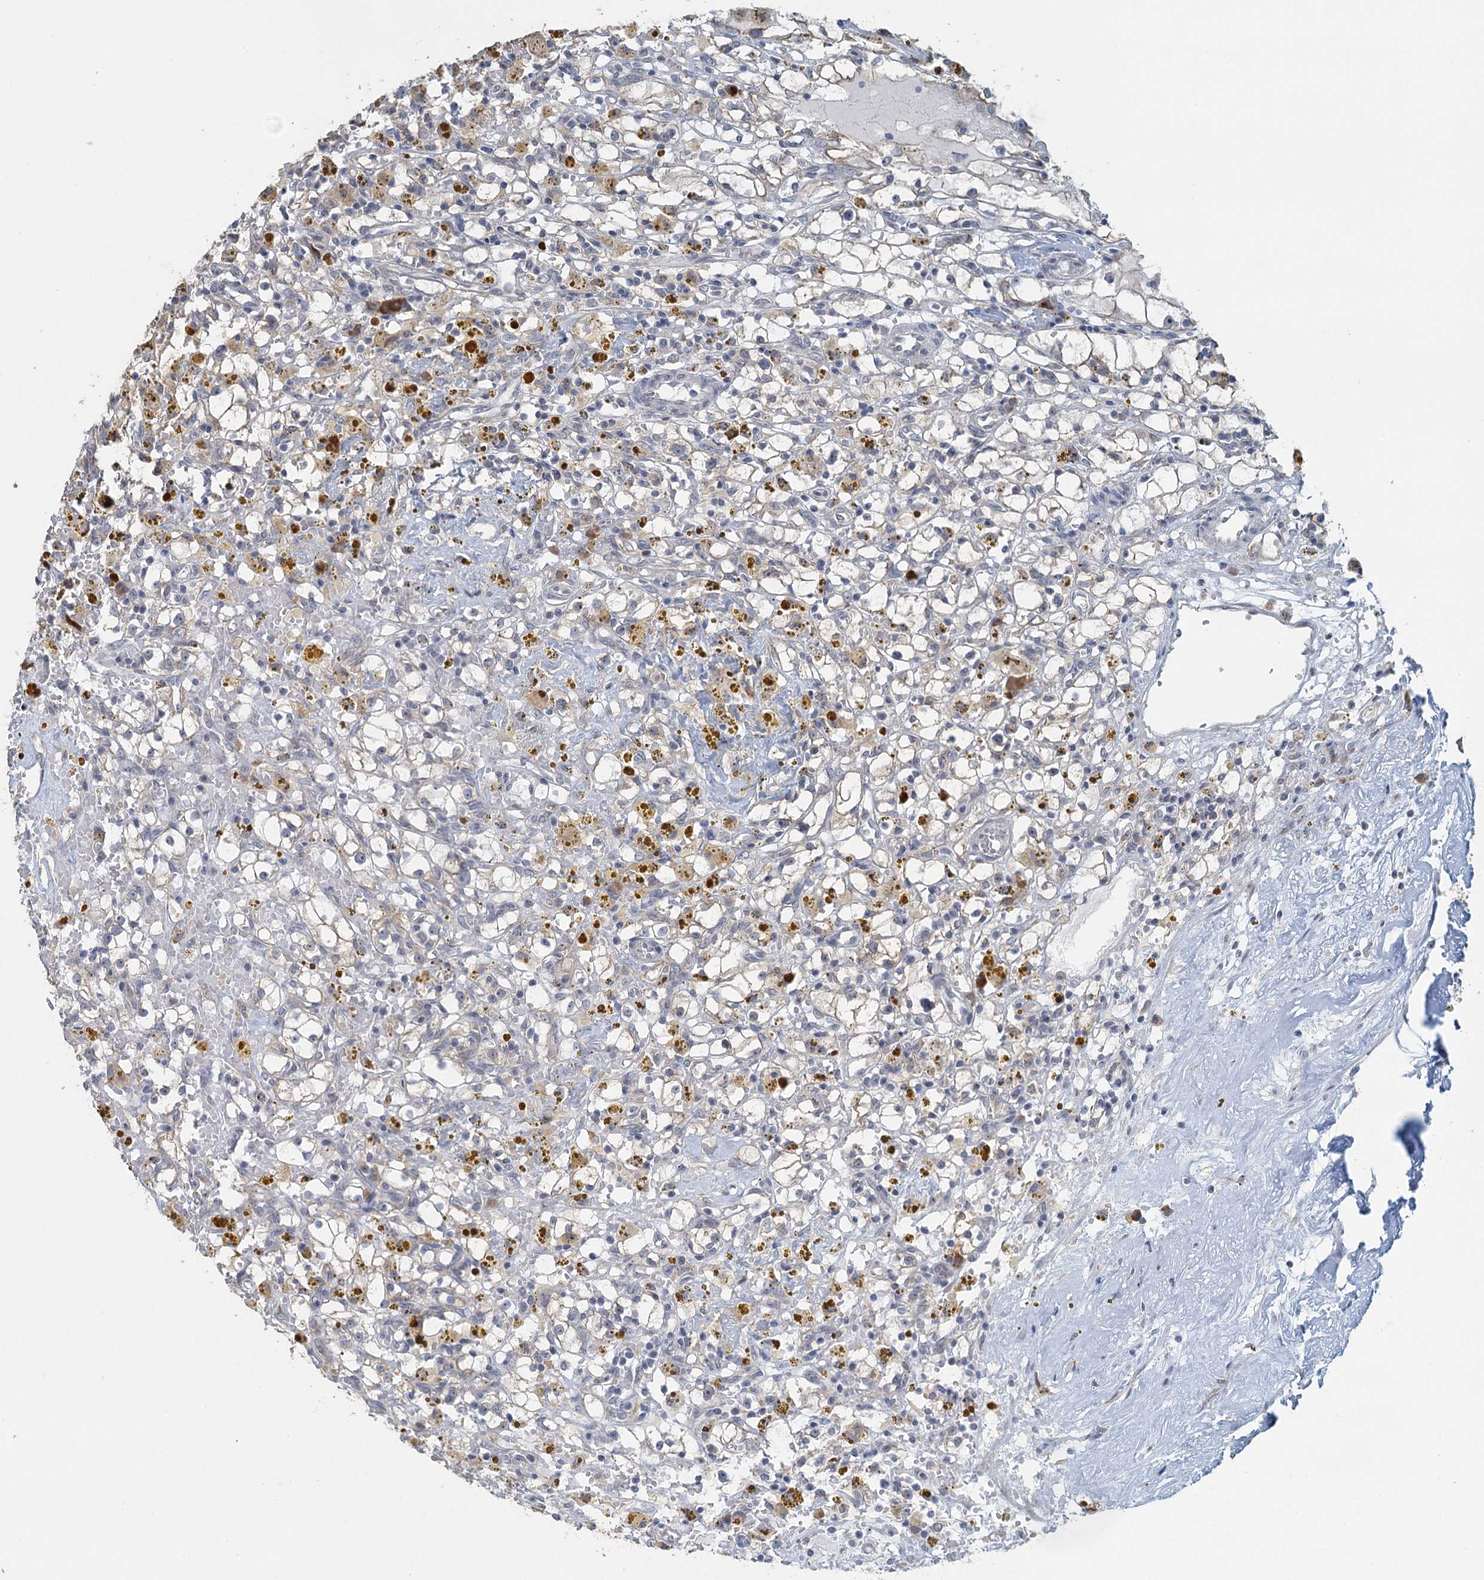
{"staining": {"intensity": "weak", "quantity": "25%-75%", "location": "cytoplasmic/membranous"}, "tissue": "renal cancer", "cell_type": "Tumor cells", "image_type": "cancer", "snomed": [{"axis": "morphology", "description": "Adenocarcinoma, NOS"}, {"axis": "topography", "description": "Kidney"}], "caption": "High-magnification brightfield microscopy of renal cancer stained with DAB (brown) and counterstained with hematoxylin (blue). tumor cells exhibit weak cytoplasmic/membranous expression is present in about25%-75% of cells.", "gene": "TEX35", "patient": {"sex": "male", "age": 56}}